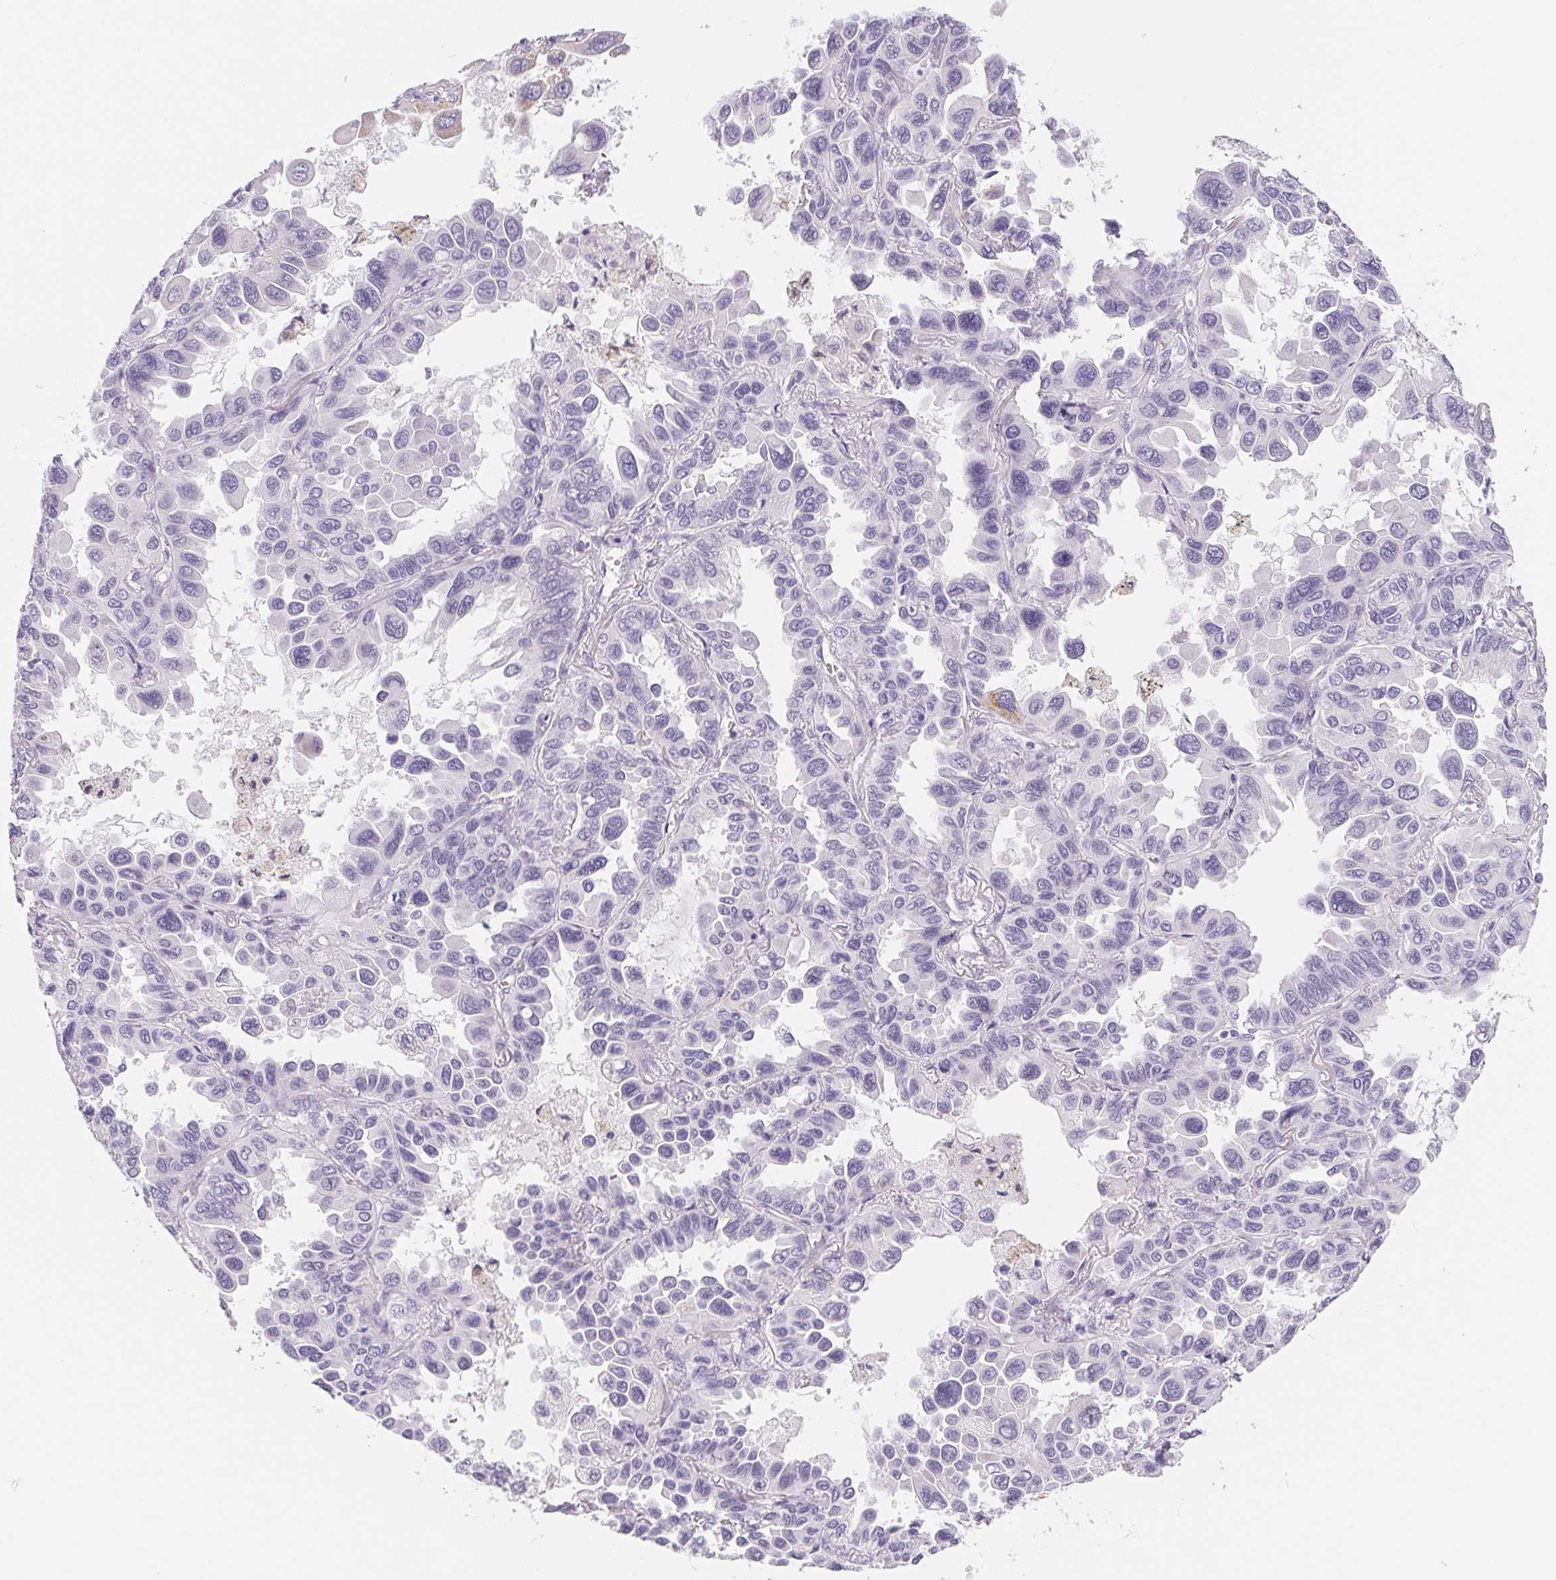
{"staining": {"intensity": "moderate", "quantity": "<25%", "location": "cytoplasmic/membranous"}, "tissue": "lung cancer", "cell_type": "Tumor cells", "image_type": "cancer", "snomed": [{"axis": "morphology", "description": "Adenocarcinoma, NOS"}, {"axis": "topography", "description": "Lung"}], "caption": "Moderate cytoplasmic/membranous expression is identified in about <25% of tumor cells in lung adenocarcinoma.", "gene": "GIPC2", "patient": {"sex": "male", "age": 64}}